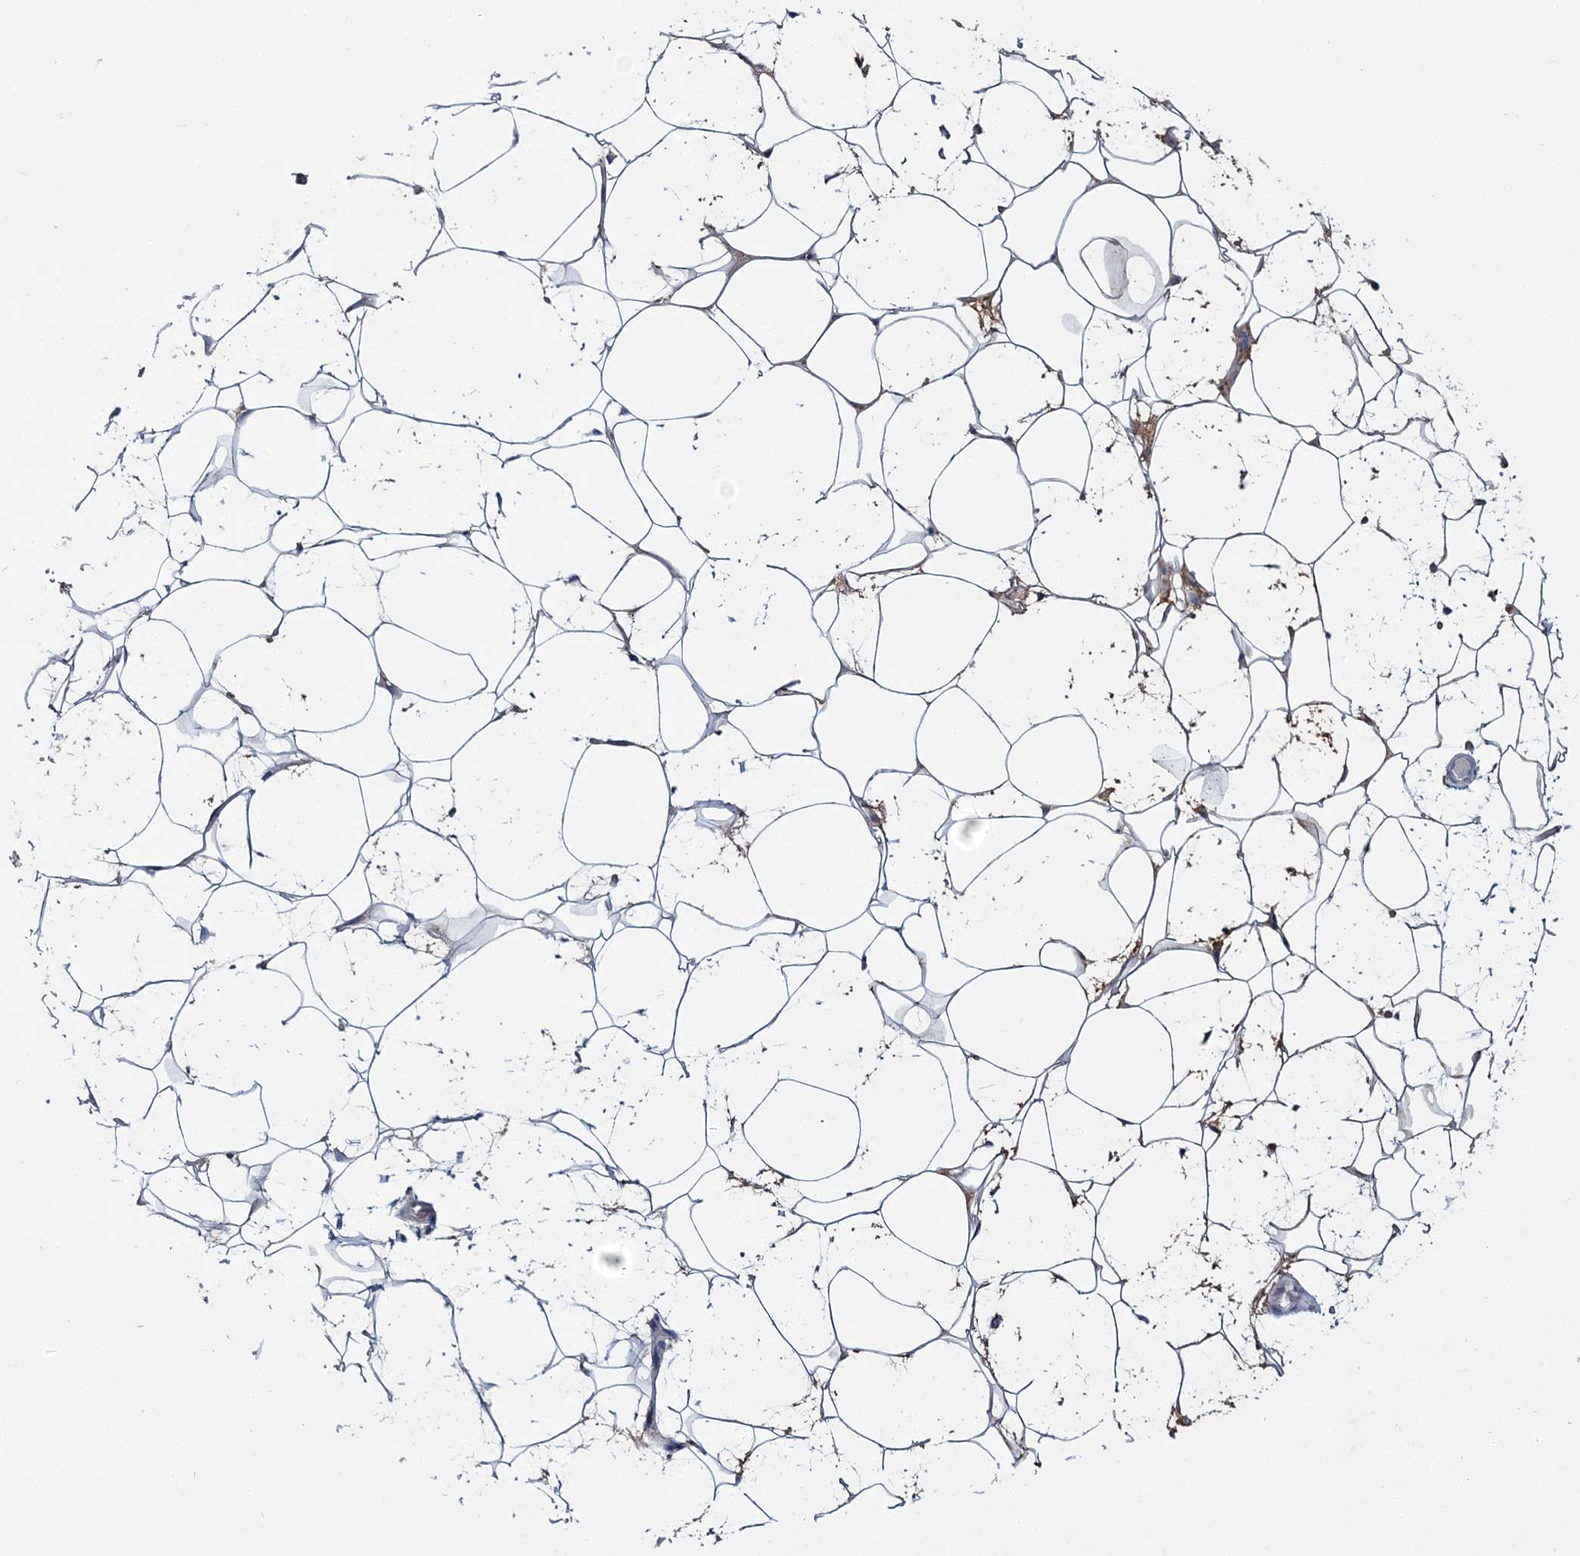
{"staining": {"intensity": "negative", "quantity": "none", "location": "none"}, "tissue": "adipose tissue", "cell_type": "Adipocytes", "image_type": "normal", "snomed": [{"axis": "morphology", "description": "Normal tissue, NOS"}, {"axis": "topography", "description": "Breast"}], "caption": "The immunohistochemistry image has no significant expression in adipocytes of adipose tissue. Nuclei are stained in blue.", "gene": "ATP11B", "patient": {"sex": "female", "age": 26}}